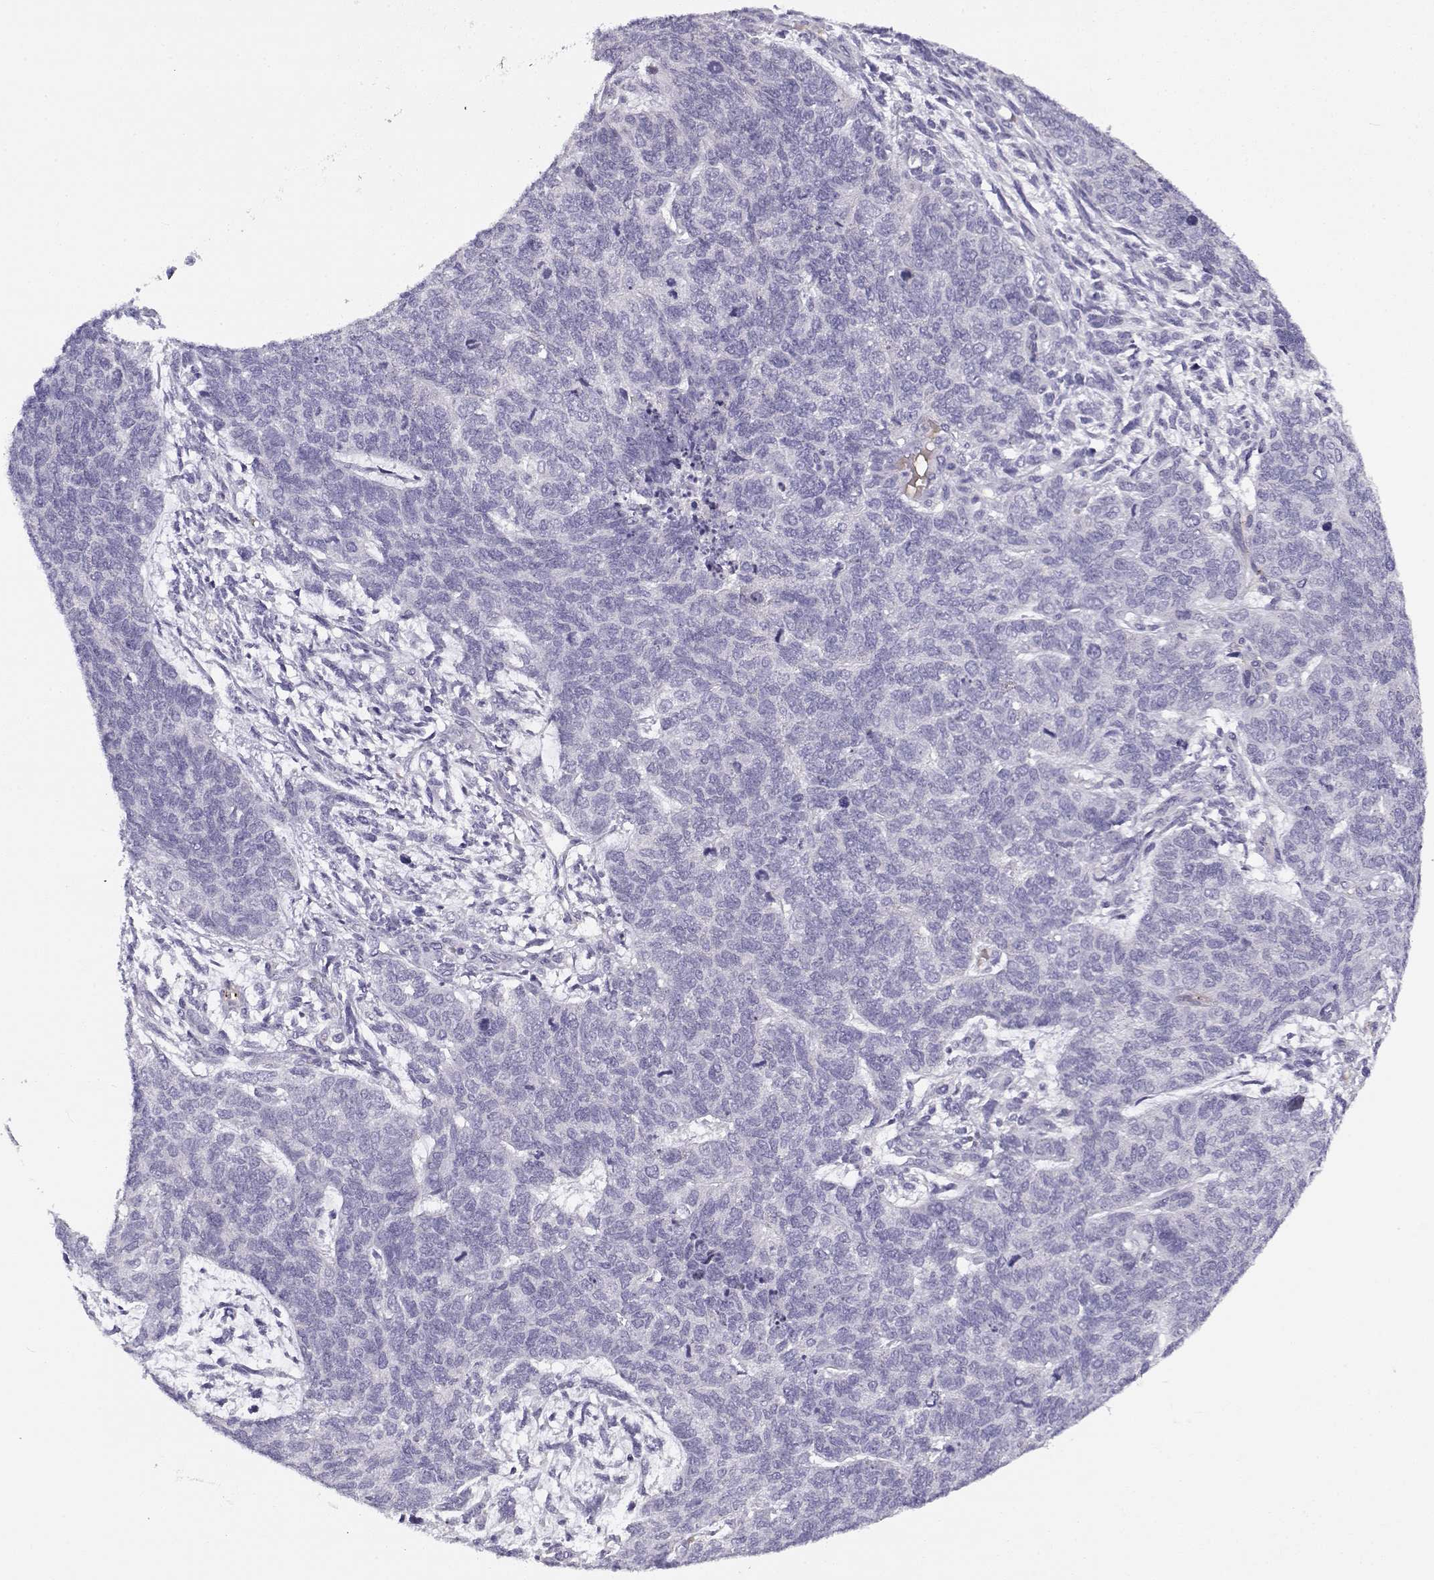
{"staining": {"intensity": "negative", "quantity": "none", "location": "none"}, "tissue": "cervical cancer", "cell_type": "Tumor cells", "image_type": "cancer", "snomed": [{"axis": "morphology", "description": "Squamous cell carcinoma, NOS"}, {"axis": "topography", "description": "Cervix"}], "caption": "This micrograph is of cervical cancer (squamous cell carcinoma) stained with immunohistochemistry (IHC) to label a protein in brown with the nuclei are counter-stained blue. There is no staining in tumor cells.", "gene": "MYO1A", "patient": {"sex": "female", "age": 63}}